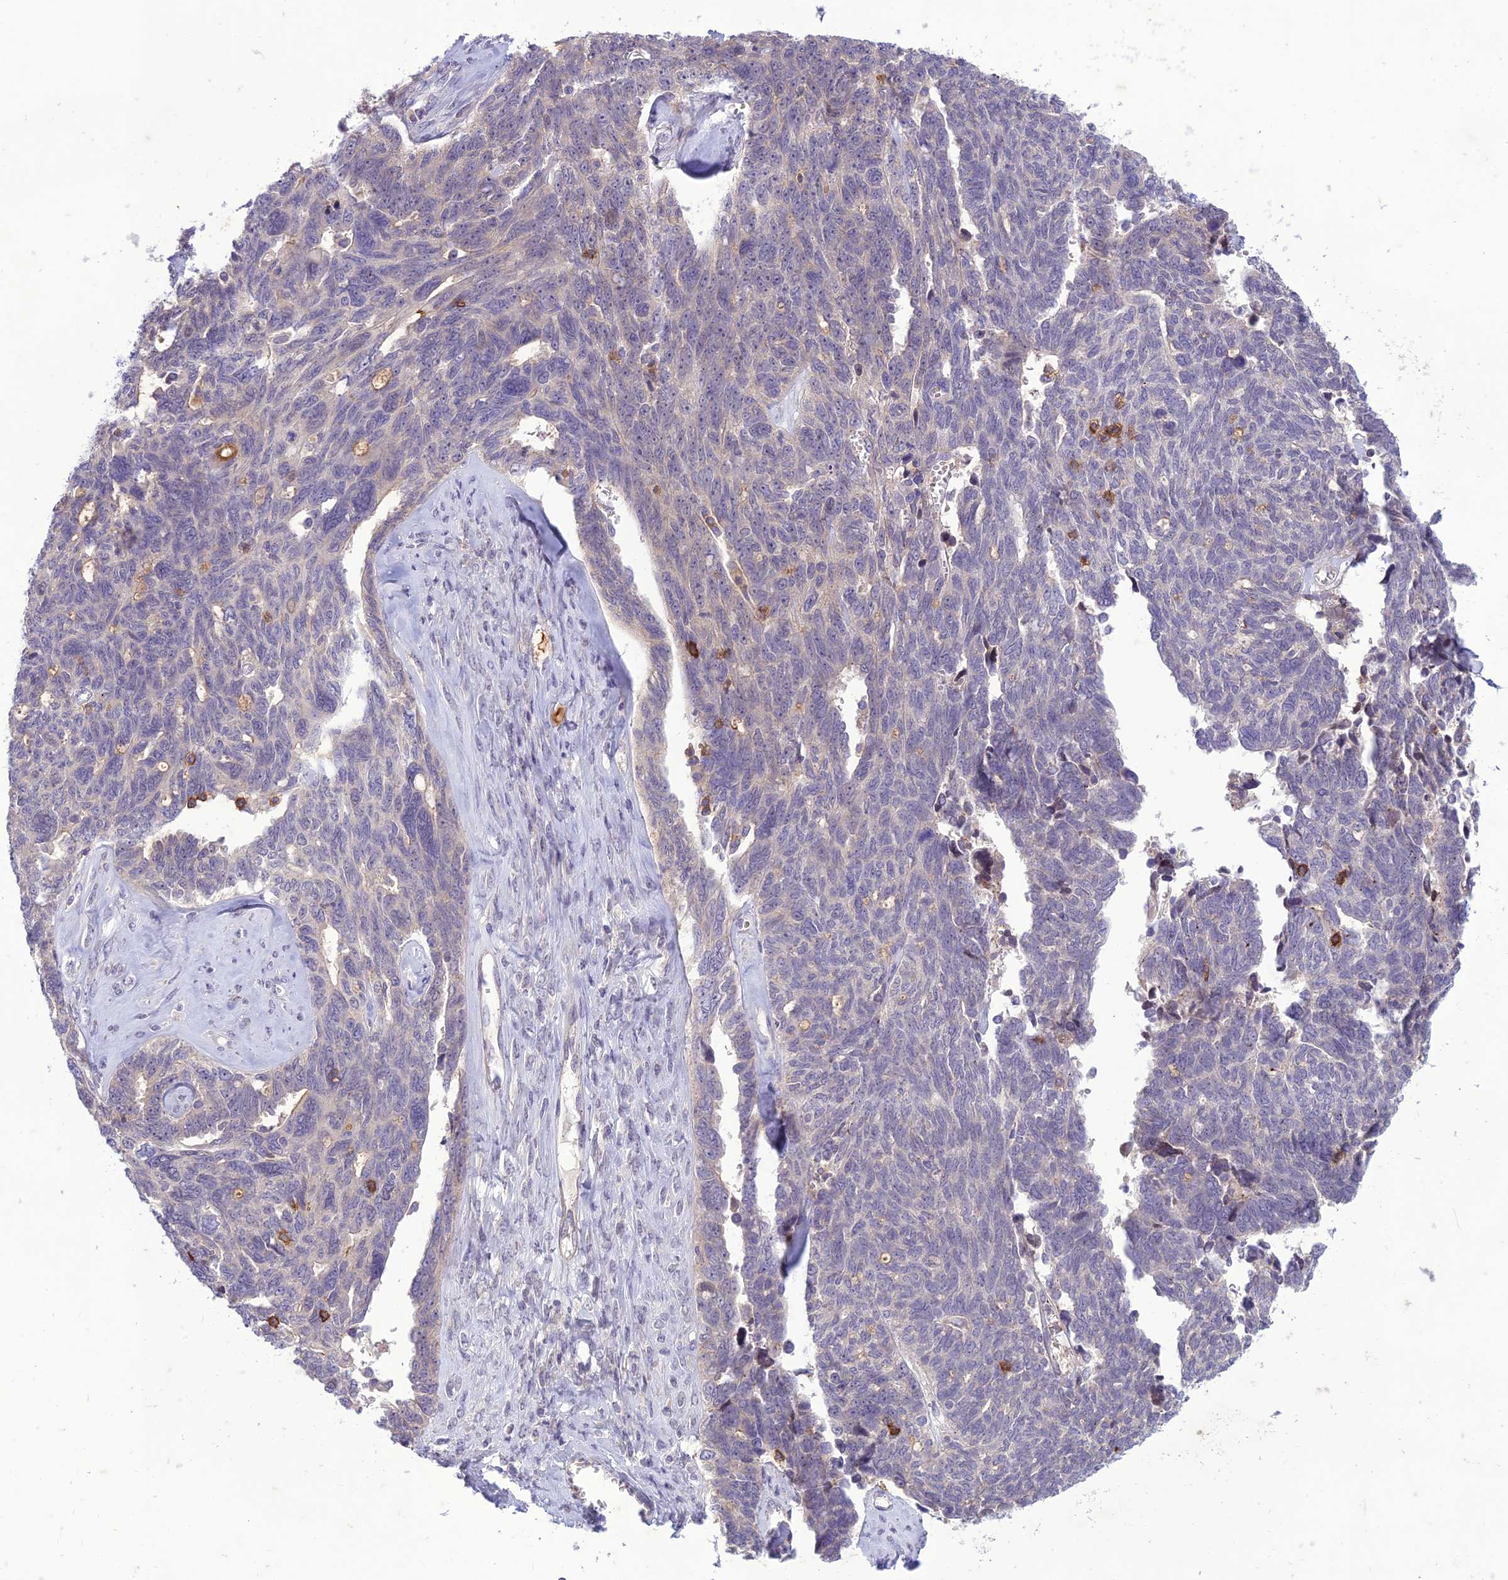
{"staining": {"intensity": "negative", "quantity": "none", "location": "none"}, "tissue": "ovarian cancer", "cell_type": "Tumor cells", "image_type": "cancer", "snomed": [{"axis": "morphology", "description": "Cystadenocarcinoma, serous, NOS"}, {"axis": "topography", "description": "Ovary"}], "caption": "This is a histopathology image of immunohistochemistry staining of serous cystadenocarcinoma (ovarian), which shows no staining in tumor cells.", "gene": "ITGAE", "patient": {"sex": "female", "age": 79}}